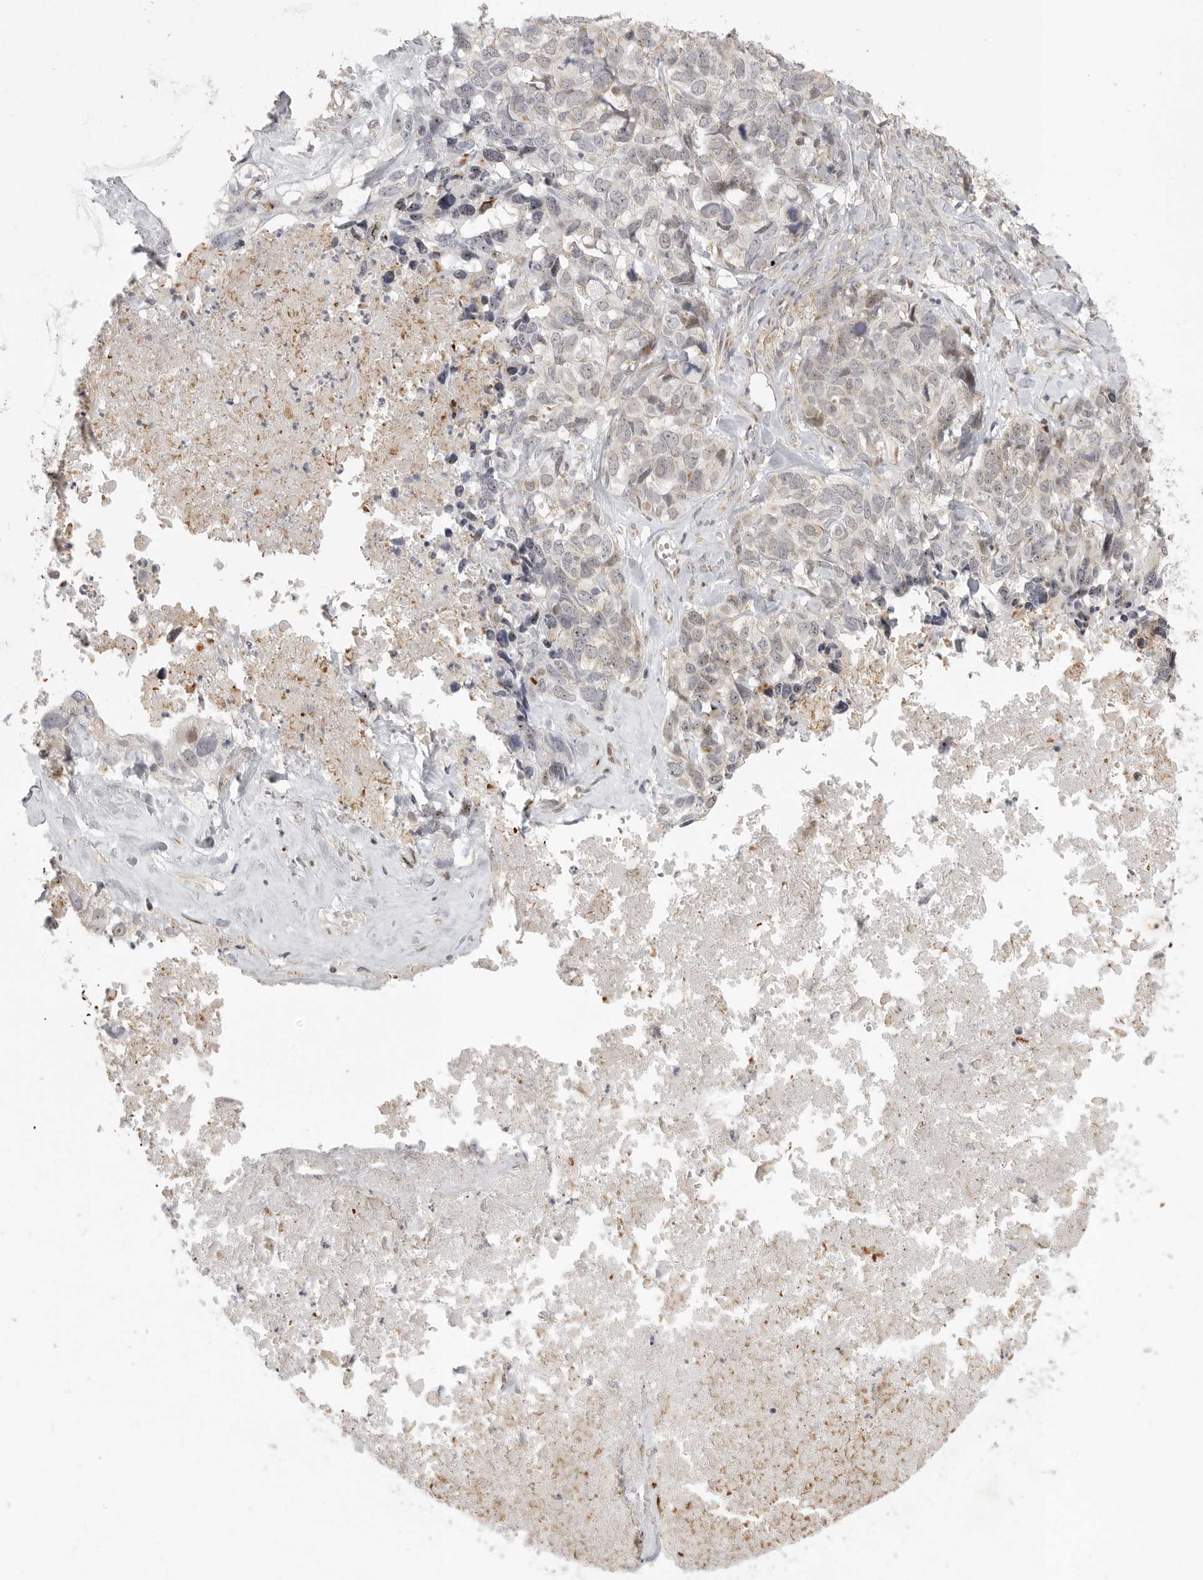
{"staining": {"intensity": "negative", "quantity": "none", "location": "none"}, "tissue": "ovarian cancer", "cell_type": "Tumor cells", "image_type": "cancer", "snomed": [{"axis": "morphology", "description": "Cystadenocarcinoma, serous, NOS"}, {"axis": "topography", "description": "Ovary"}], "caption": "The image displays no significant positivity in tumor cells of ovarian serous cystadenocarcinoma.", "gene": "POLE2", "patient": {"sex": "female", "age": 79}}